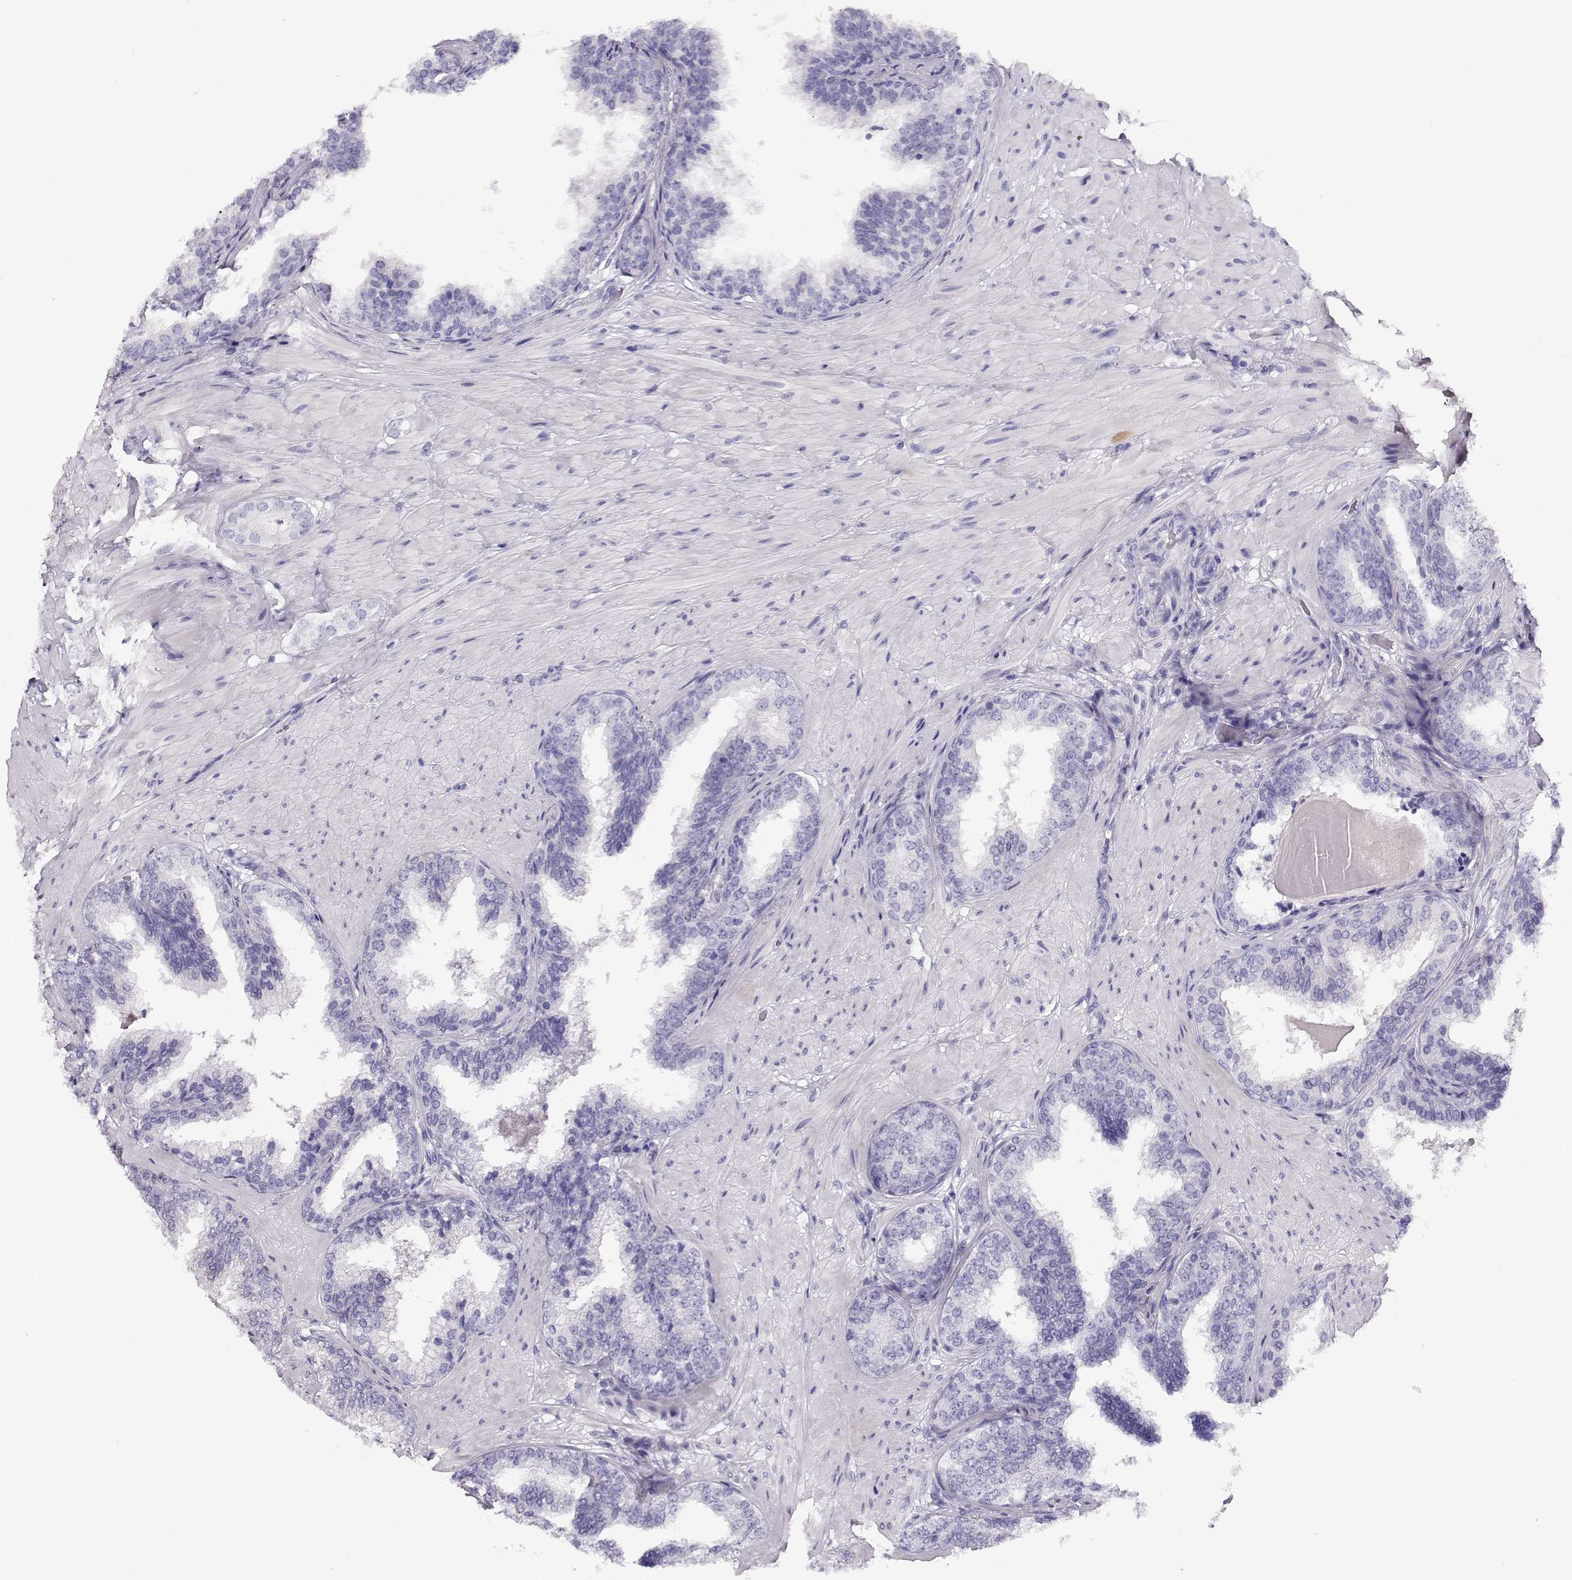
{"staining": {"intensity": "negative", "quantity": "none", "location": "none"}, "tissue": "prostate cancer", "cell_type": "Tumor cells", "image_type": "cancer", "snomed": [{"axis": "morphology", "description": "Adenocarcinoma, Low grade"}, {"axis": "topography", "description": "Prostate"}], "caption": "IHC photomicrograph of human prostate cancer (low-grade adenocarcinoma) stained for a protein (brown), which reveals no positivity in tumor cells. (Immunohistochemistry (ihc), brightfield microscopy, high magnification).", "gene": "CRX", "patient": {"sex": "male", "age": 60}}